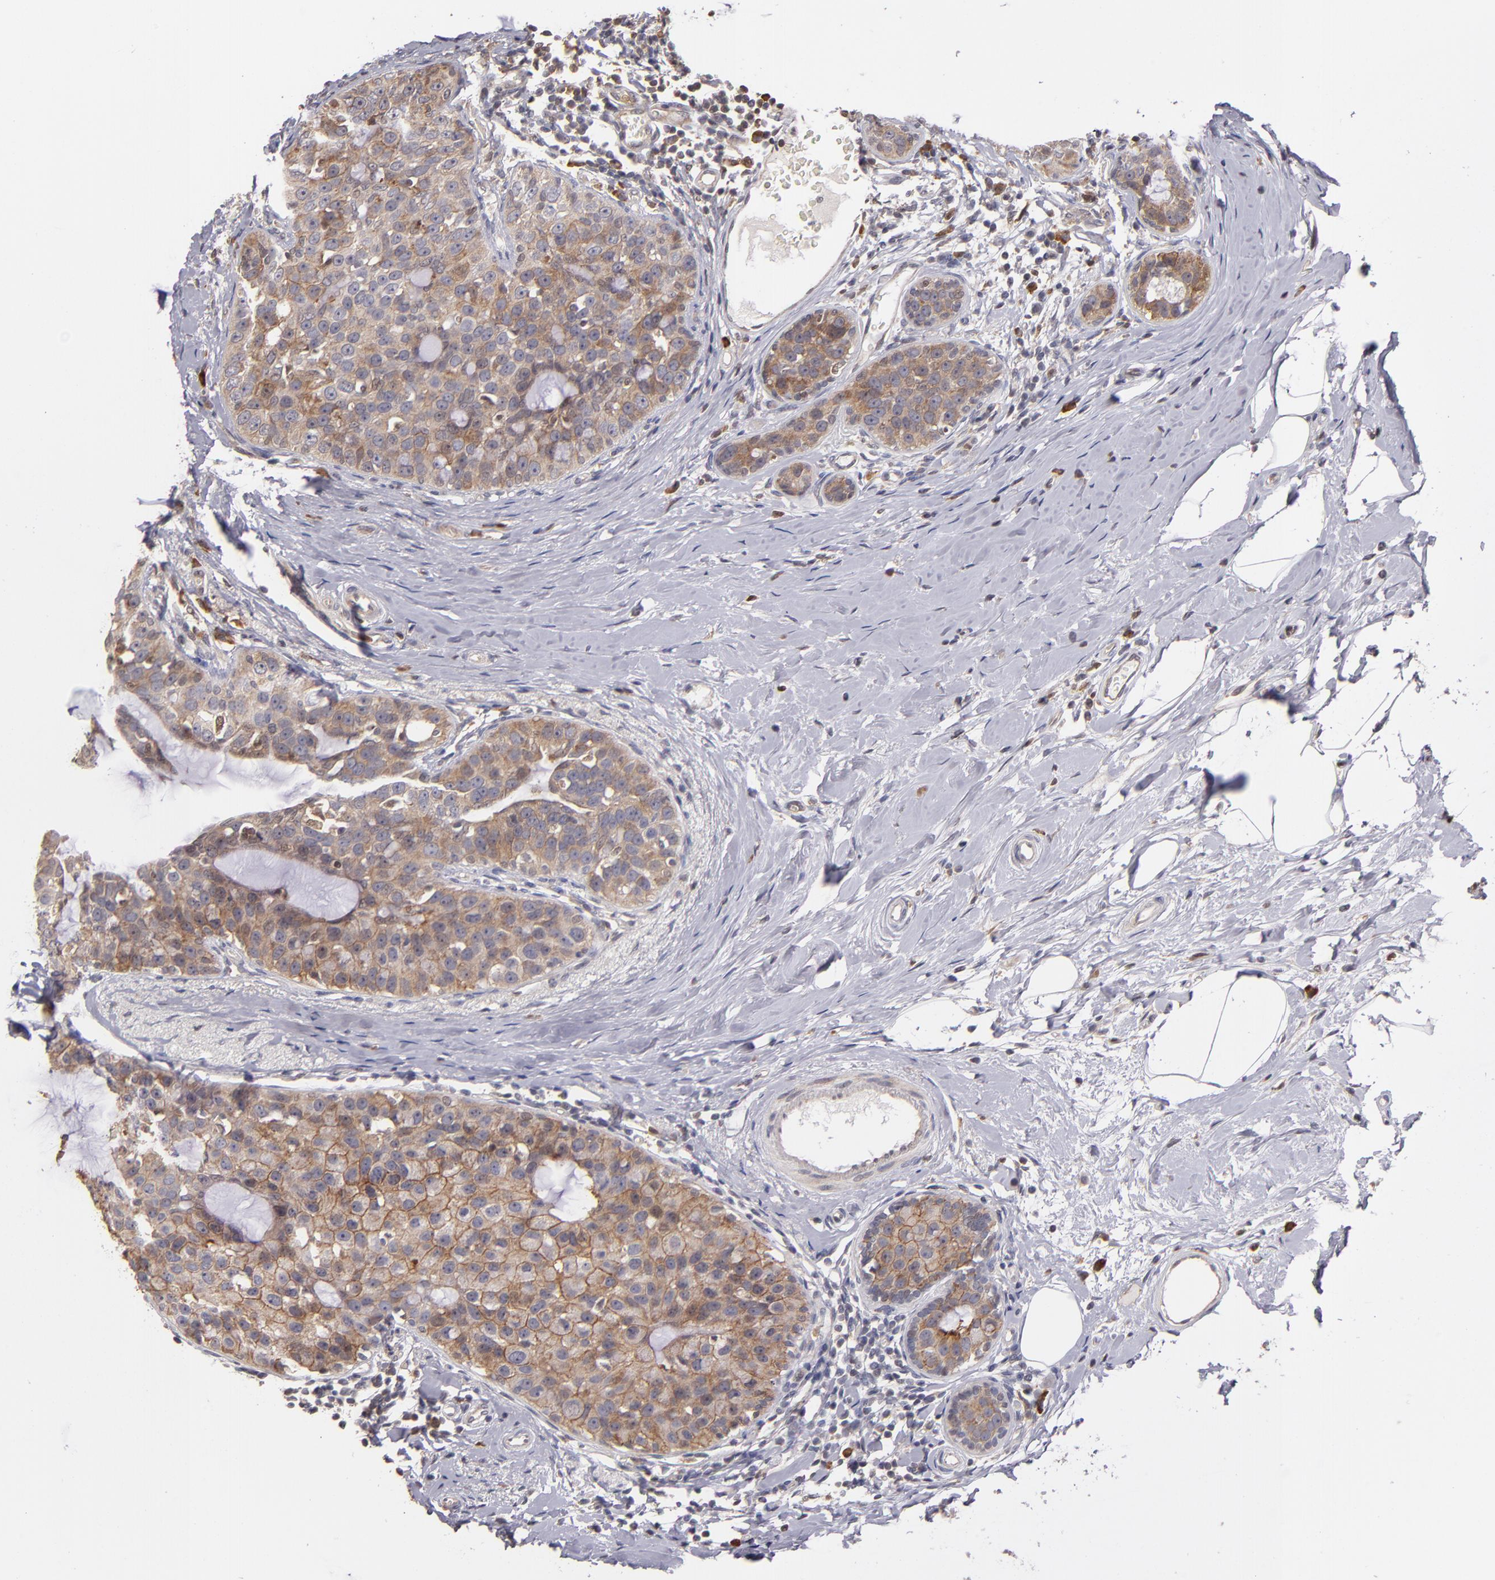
{"staining": {"intensity": "weak", "quantity": ">75%", "location": "cytoplasmic/membranous"}, "tissue": "breast cancer", "cell_type": "Tumor cells", "image_type": "cancer", "snomed": [{"axis": "morphology", "description": "Normal tissue, NOS"}, {"axis": "morphology", "description": "Duct carcinoma"}, {"axis": "topography", "description": "Breast"}], "caption": "The histopathology image shows a brown stain indicating the presence of a protein in the cytoplasmic/membranous of tumor cells in breast invasive ductal carcinoma.", "gene": "CASP1", "patient": {"sex": "female", "age": 50}}